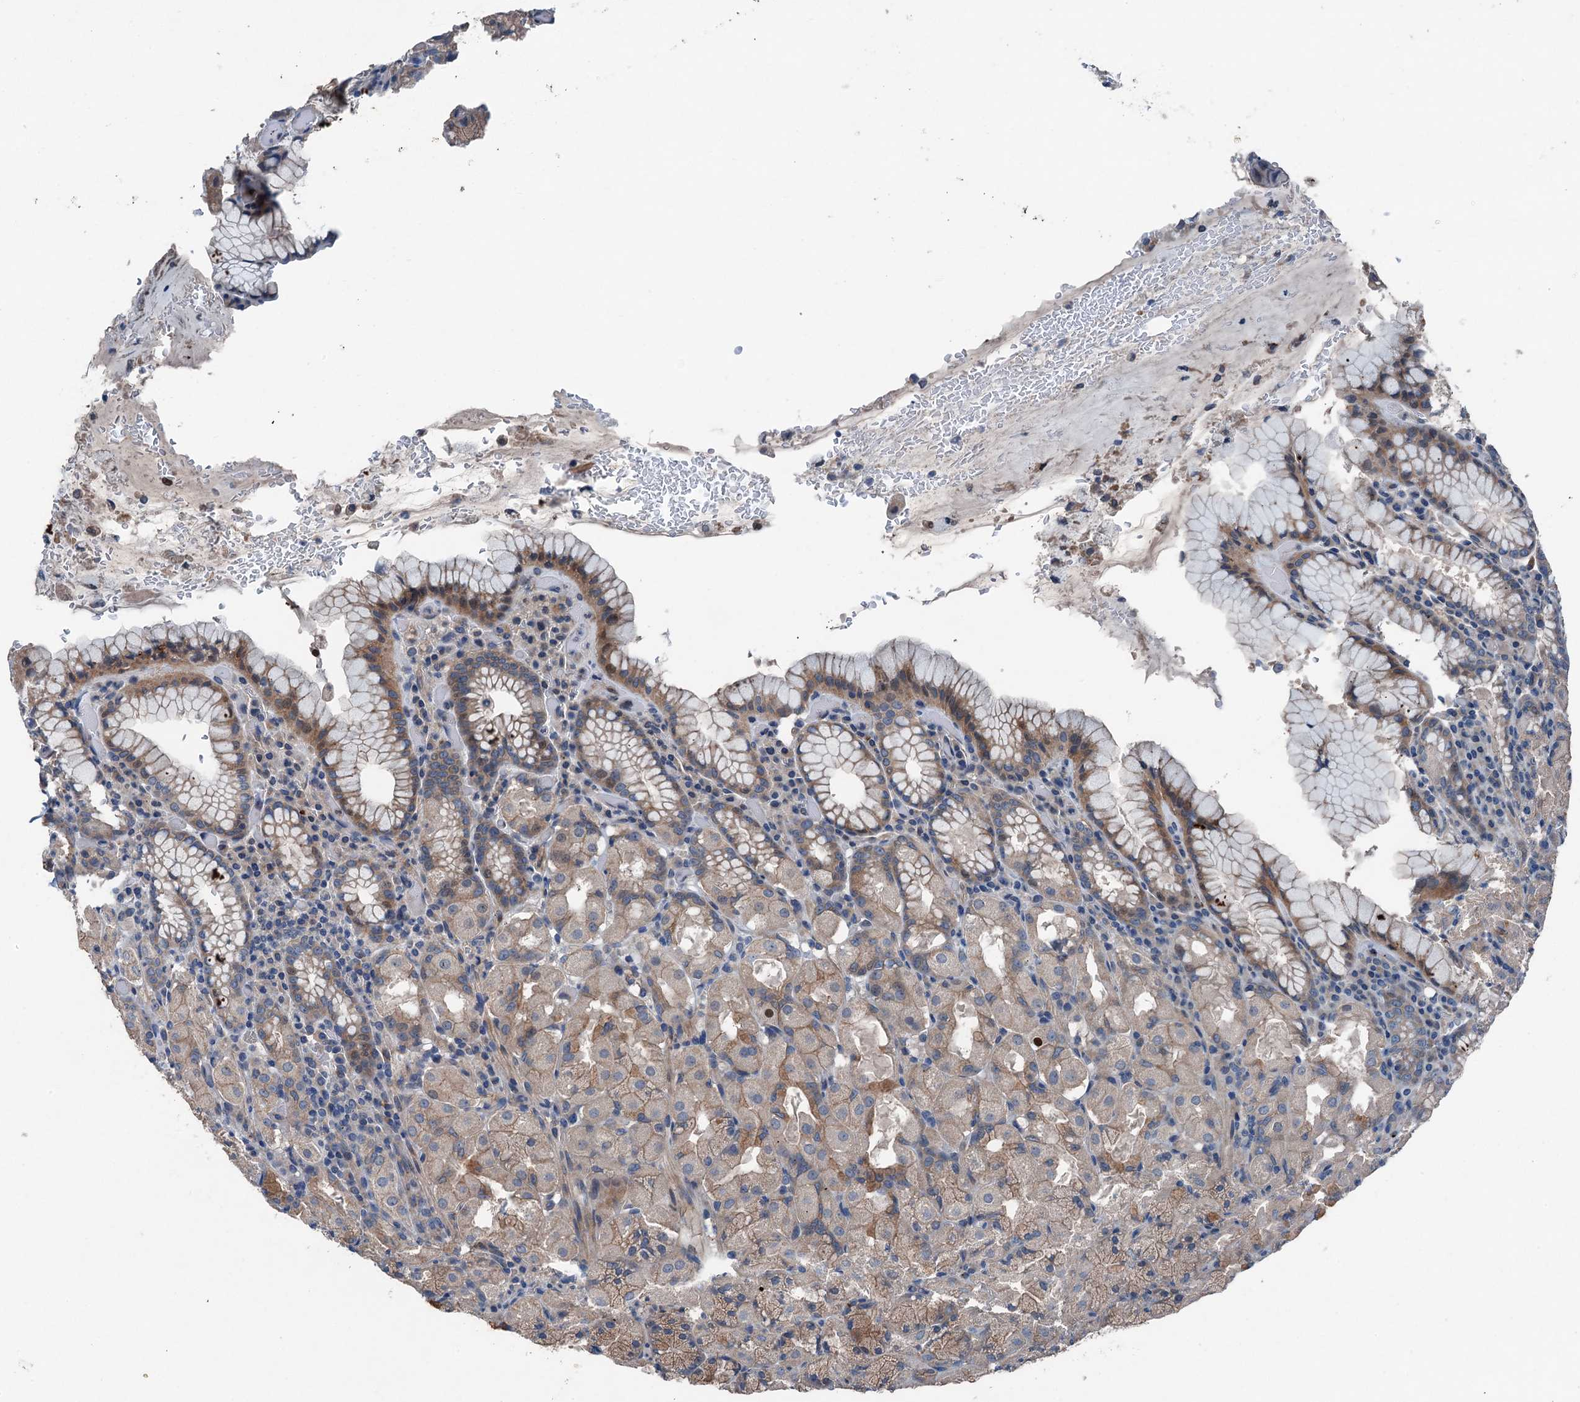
{"staining": {"intensity": "moderate", "quantity": "25%-75%", "location": "cytoplasmic/membranous"}, "tissue": "stomach", "cell_type": "Glandular cells", "image_type": "normal", "snomed": [{"axis": "morphology", "description": "Normal tissue, NOS"}, {"axis": "topography", "description": "Stomach, upper"}, {"axis": "topography", "description": "Stomach, lower"}], "caption": "Normal stomach shows moderate cytoplasmic/membranous positivity in approximately 25%-75% of glandular cells.", "gene": "SLC2A10", "patient": {"sex": "male", "age": 80}}